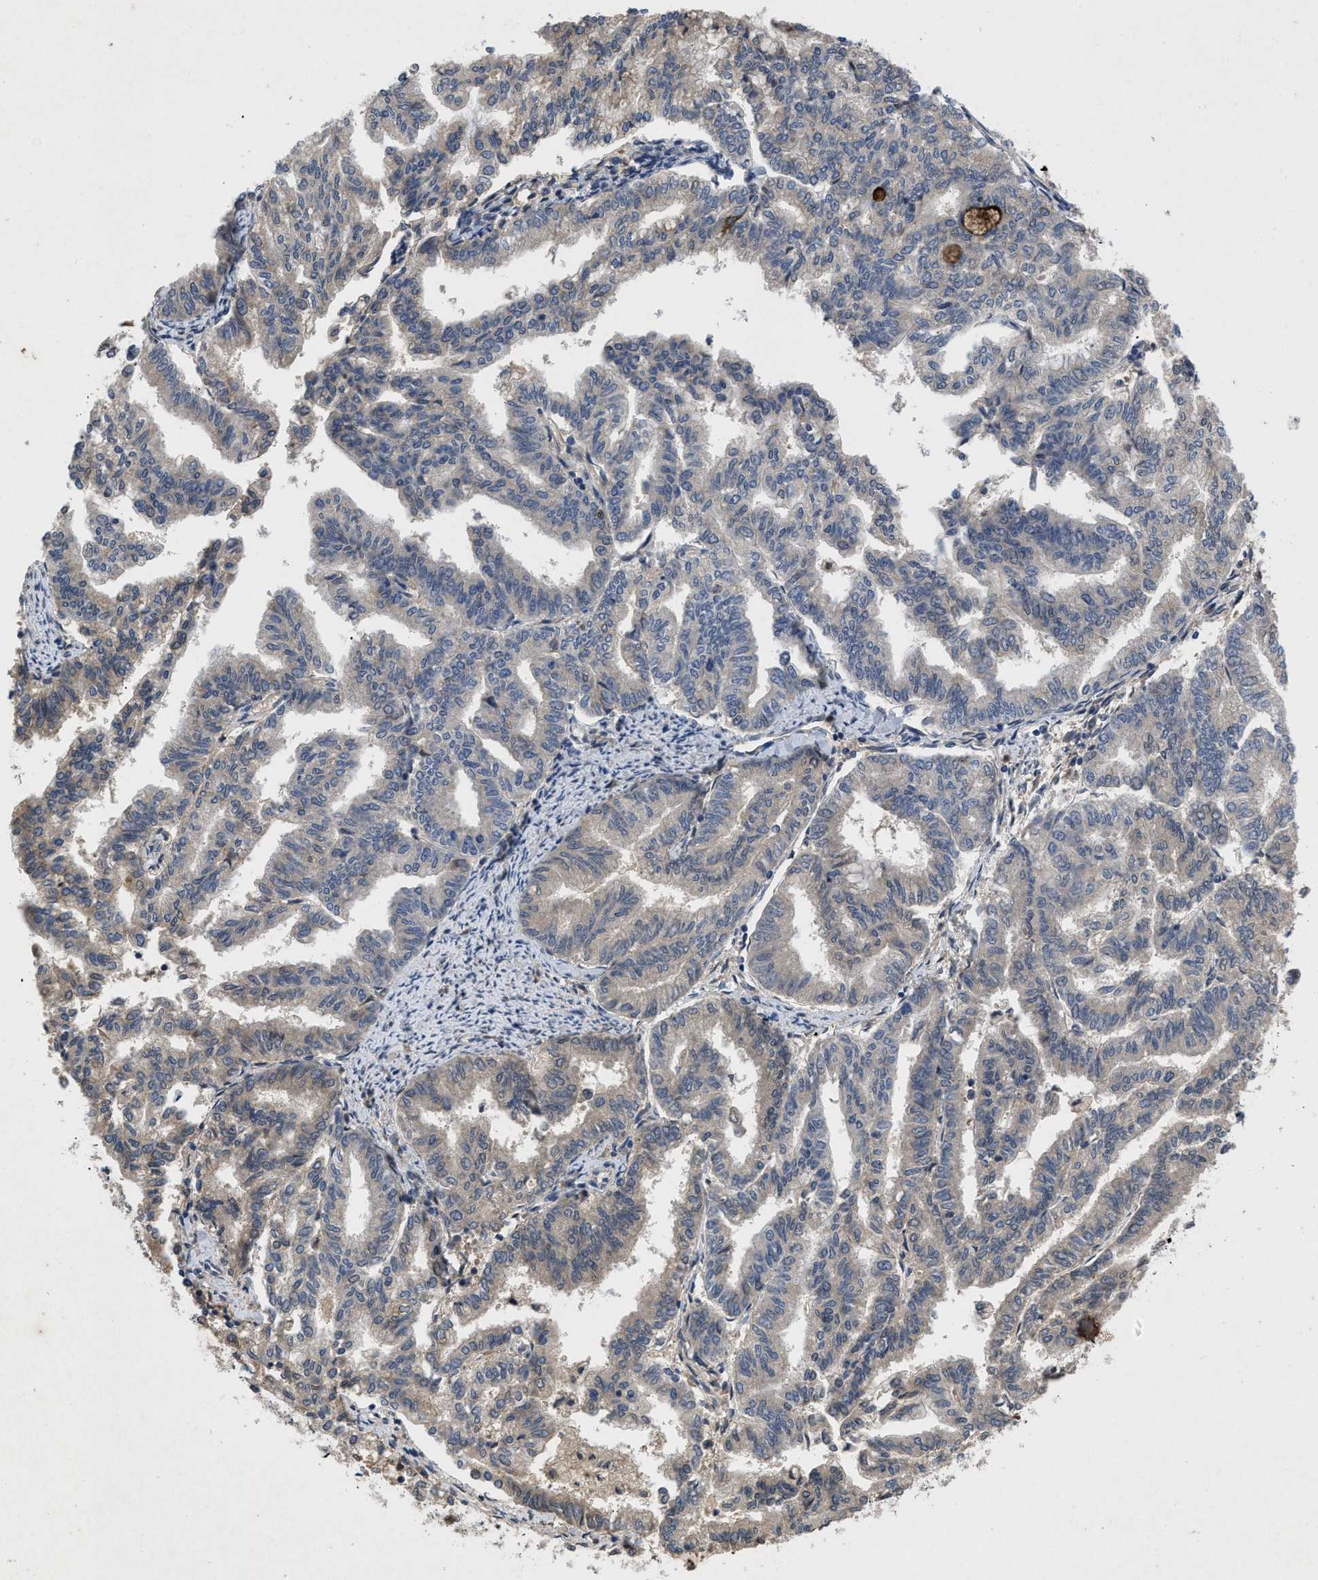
{"staining": {"intensity": "weak", "quantity": "<25%", "location": "cytoplasmic/membranous"}, "tissue": "endometrial cancer", "cell_type": "Tumor cells", "image_type": "cancer", "snomed": [{"axis": "morphology", "description": "Adenocarcinoma, NOS"}, {"axis": "topography", "description": "Endometrium"}], "caption": "Human adenocarcinoma (endometrial) stained for a protein using IHC displays no positivity in tumor cells.", "gene": "VPS4A", "patient": {"sex": "female", "age": 79}}